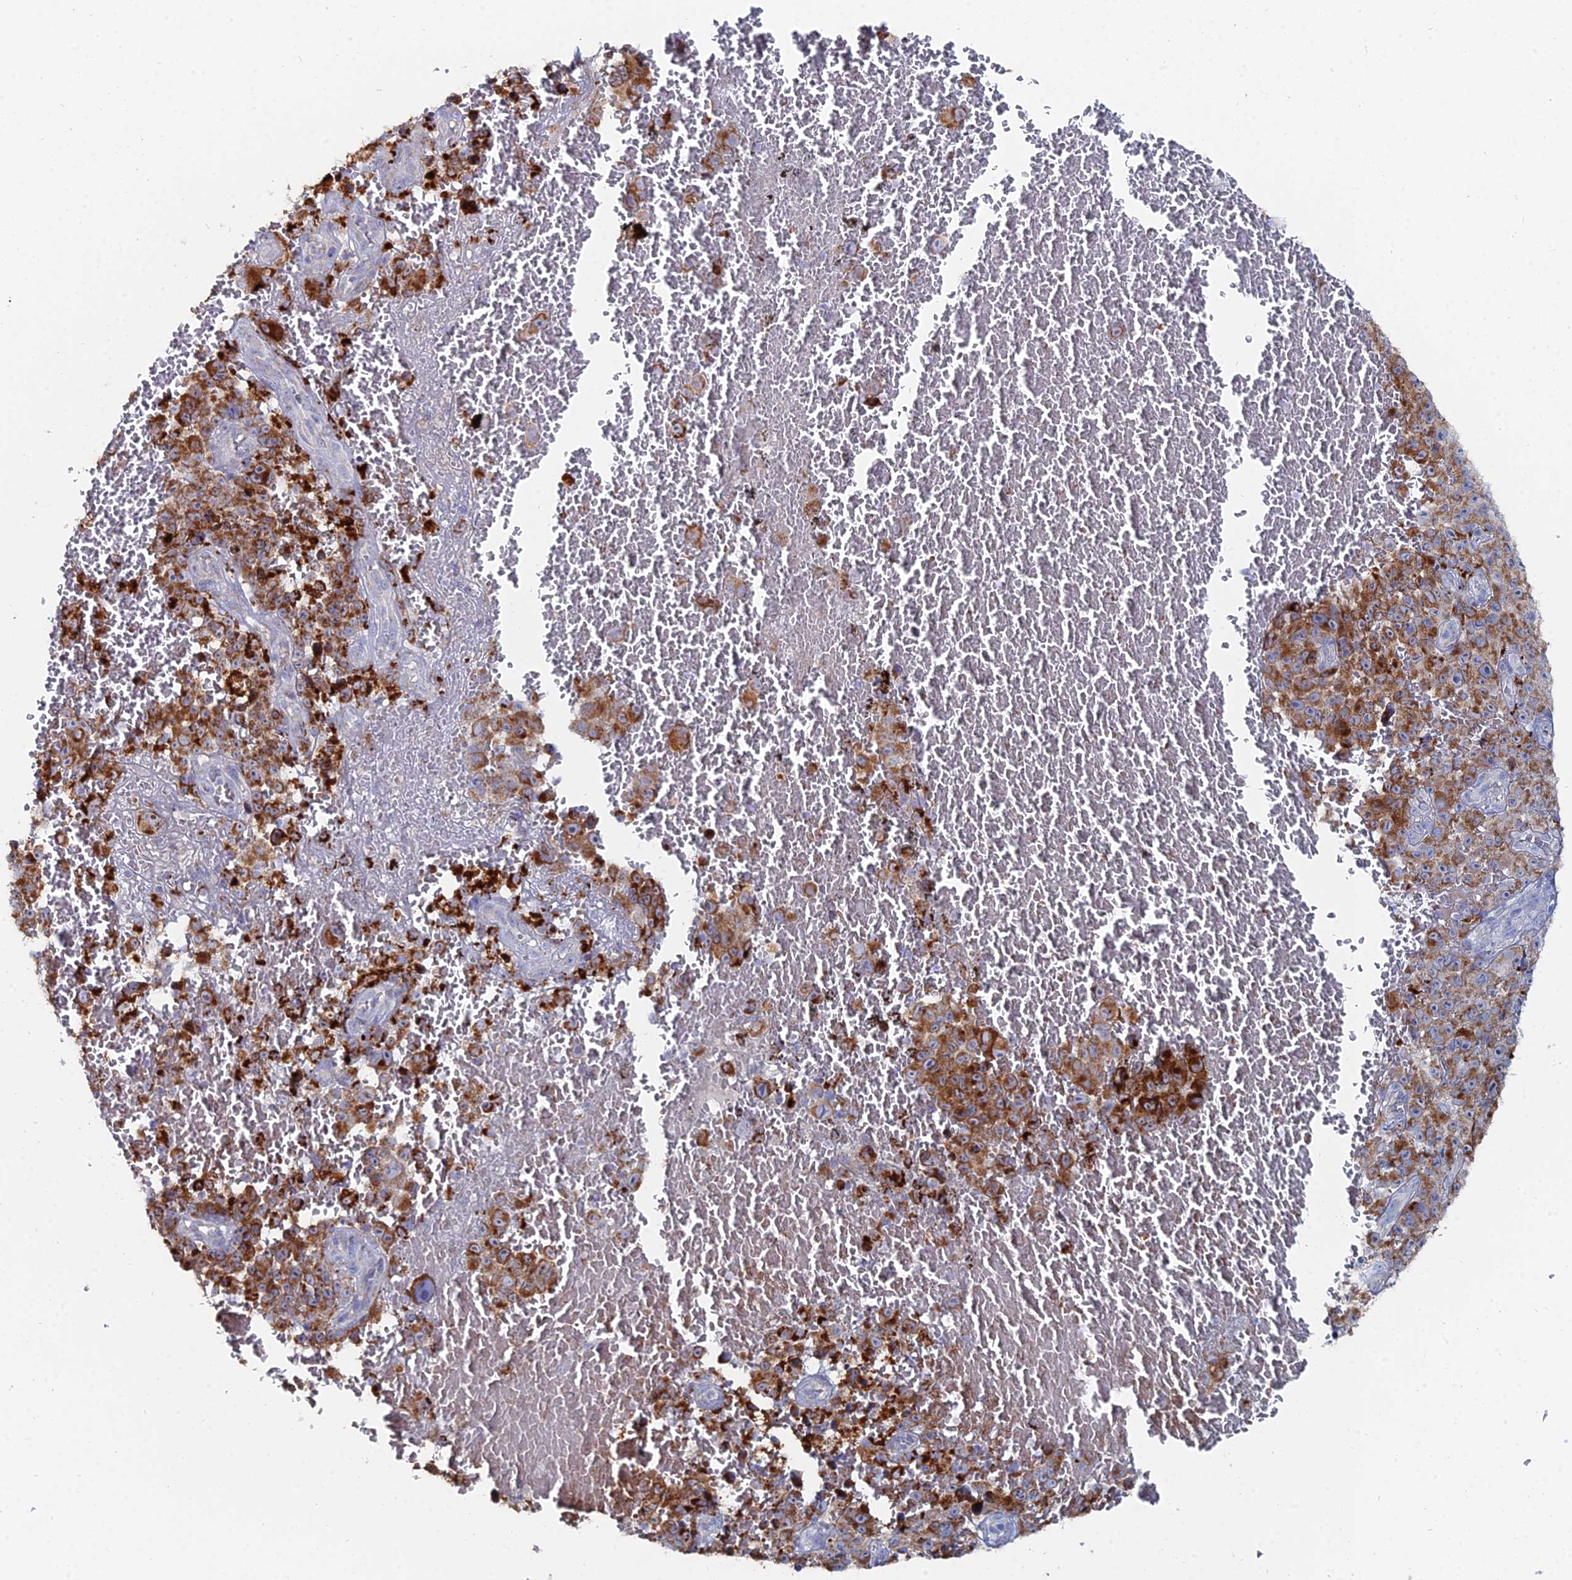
{"staining": {"intensity": "strong", "quantity": ">75%", "location": "cytoplasmic/membranous"}, "tissue": "melanoma", "cell_type": "Tumor cells", "image_type": "cancer", "snomed": [{"axis": "morphology", "description": "Malignant melanoma, NOS"}, {"axis": "topography", "description": "Skin"}], "caption": "Immunohistochemistry histopathology image of neoplastic tissue: melanoma stained using immunohistochemistry (IHC) exhibits high levels of strong protein expression localized specifically in the cytoplasmic/membranous of tumor cells, appearing as a cytoplasmic/membranous brown color.", "gene": "MPC1", "patient": {"sex": "female", "age": 82}}